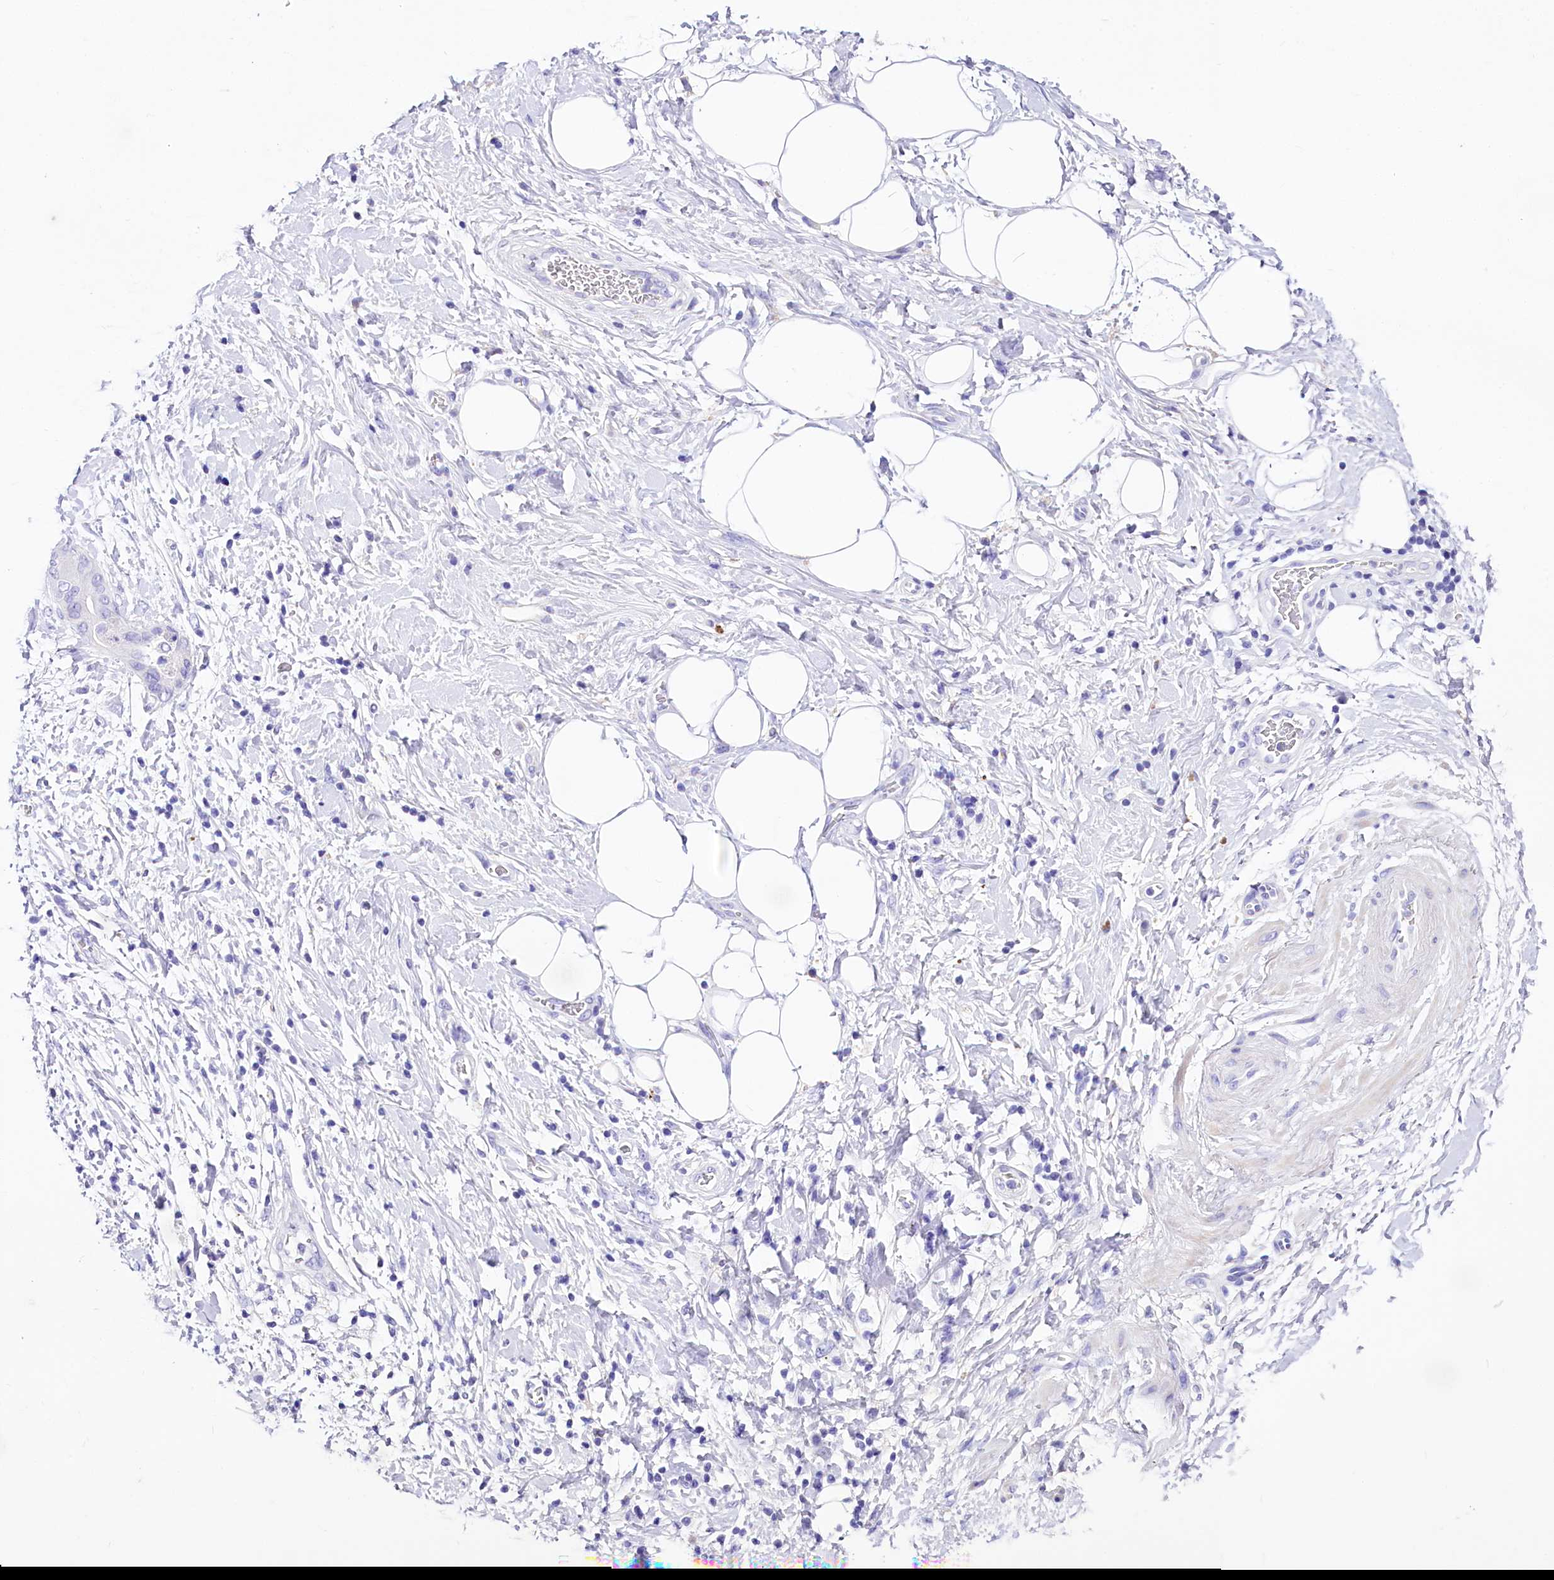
{"staining": {"intensity": "negative", "quantity": "none", "location": "none"}, "tissue": "adipose tissue", "cell_type": "Adipocytes", "image_type": "normal", "snomed": [{"axis": "morphology", "description": "Normal tissue, NOS"}, {"axis": "morphology", "description": "Adenocarcinoma, NOS"}, {"axis": "topography", "description": "Pancreas"}, {"axis": "topography", "description": "Peripheral nerve tissue"}], "caption": "This is an immunohistochemistry (IHC) micrograph of unremarkable adipose tissue. There is no positivity in adipocytes.", "gene": "A2ML1", "patient": {"sex": "male", "age": 59}}